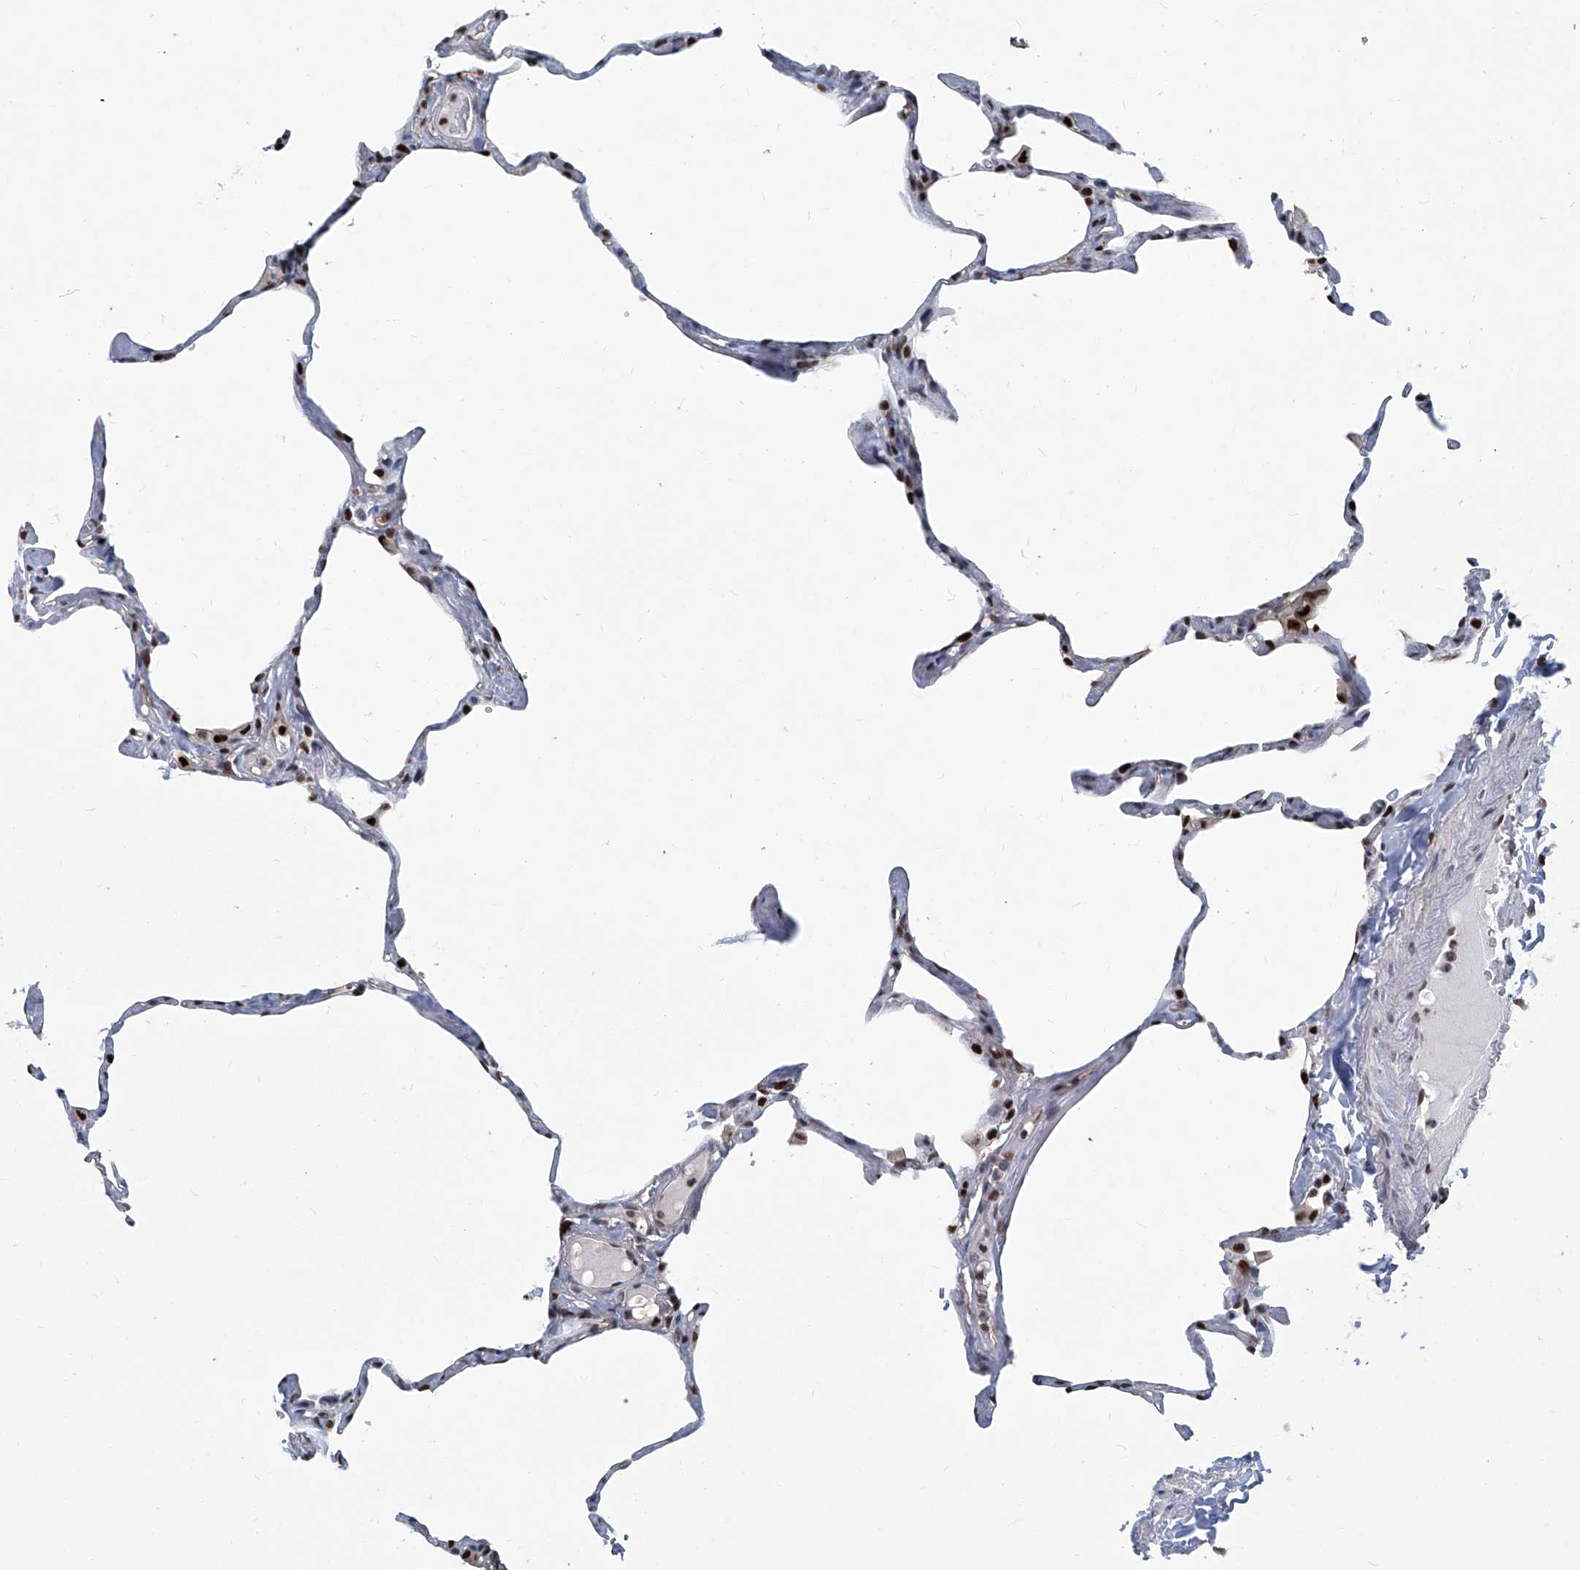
{"staining": {"intensity": "strong", "quantity": "<25%", "location": "nuclear"}, "tissue": "lung", "cell_type": "Alveolar cells", "image_type": "normal", "snomed": [{"axis": "morphology", "description": "Normal tissue, NOS"}, {"axis": "topography", "description": "Lung"}], "caption": "Immunohistochemical staining of normal lung demonstrates strong nuclear protein staining in about <25% of alveolar cells. The staining was performed using DAB (3,3'-diaminobenzidine) to visualize the protein expression in brown, while the nuclei were stained in blue with hematoxylin (Magnification: 20x).", "gene": "PCNA", "patient": {"sex": "male", "age": 65}}